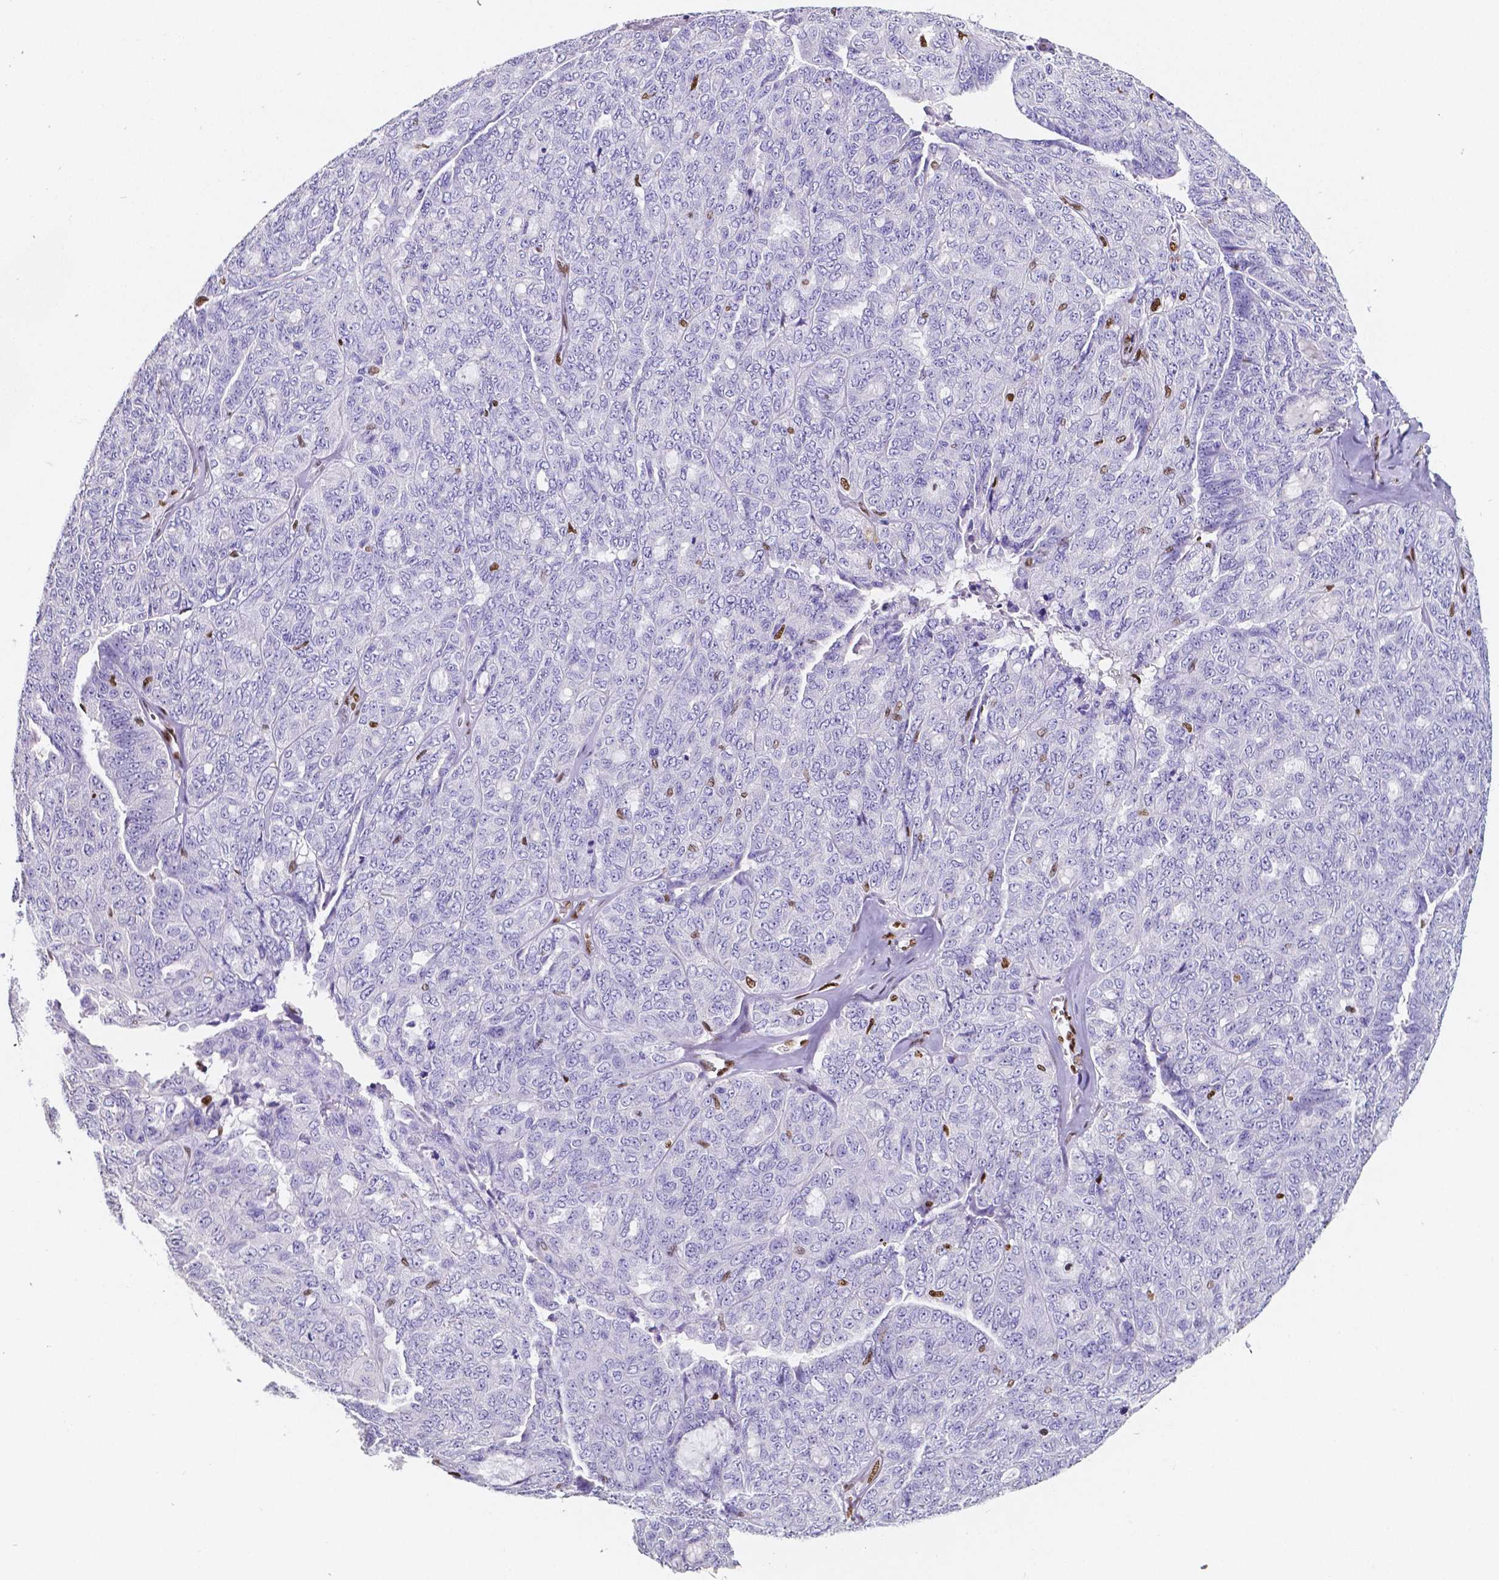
{"staining": {"intensity": "negative", "quantity": "none", "location": "none"}, "tissue": "ovarian cancer", "cell_type": "Tumor cells", "image_type": "cancer", "snomed": [{"axis": "morphology", "description": "Cystadenocarcinoma, serous, NOS"}, {"axis": "topography", "description": "Ovary"}], "caption": "This is a photomicrograph of immunohistochemistry (IHC) staining of ovarian cancer, which shows no positivity in tumor cells. (DAB IHC visualized using brightfield microscopy, high magnification).", "gene": "MEF2C", "patient": {"sex": "female", "age": 71}}